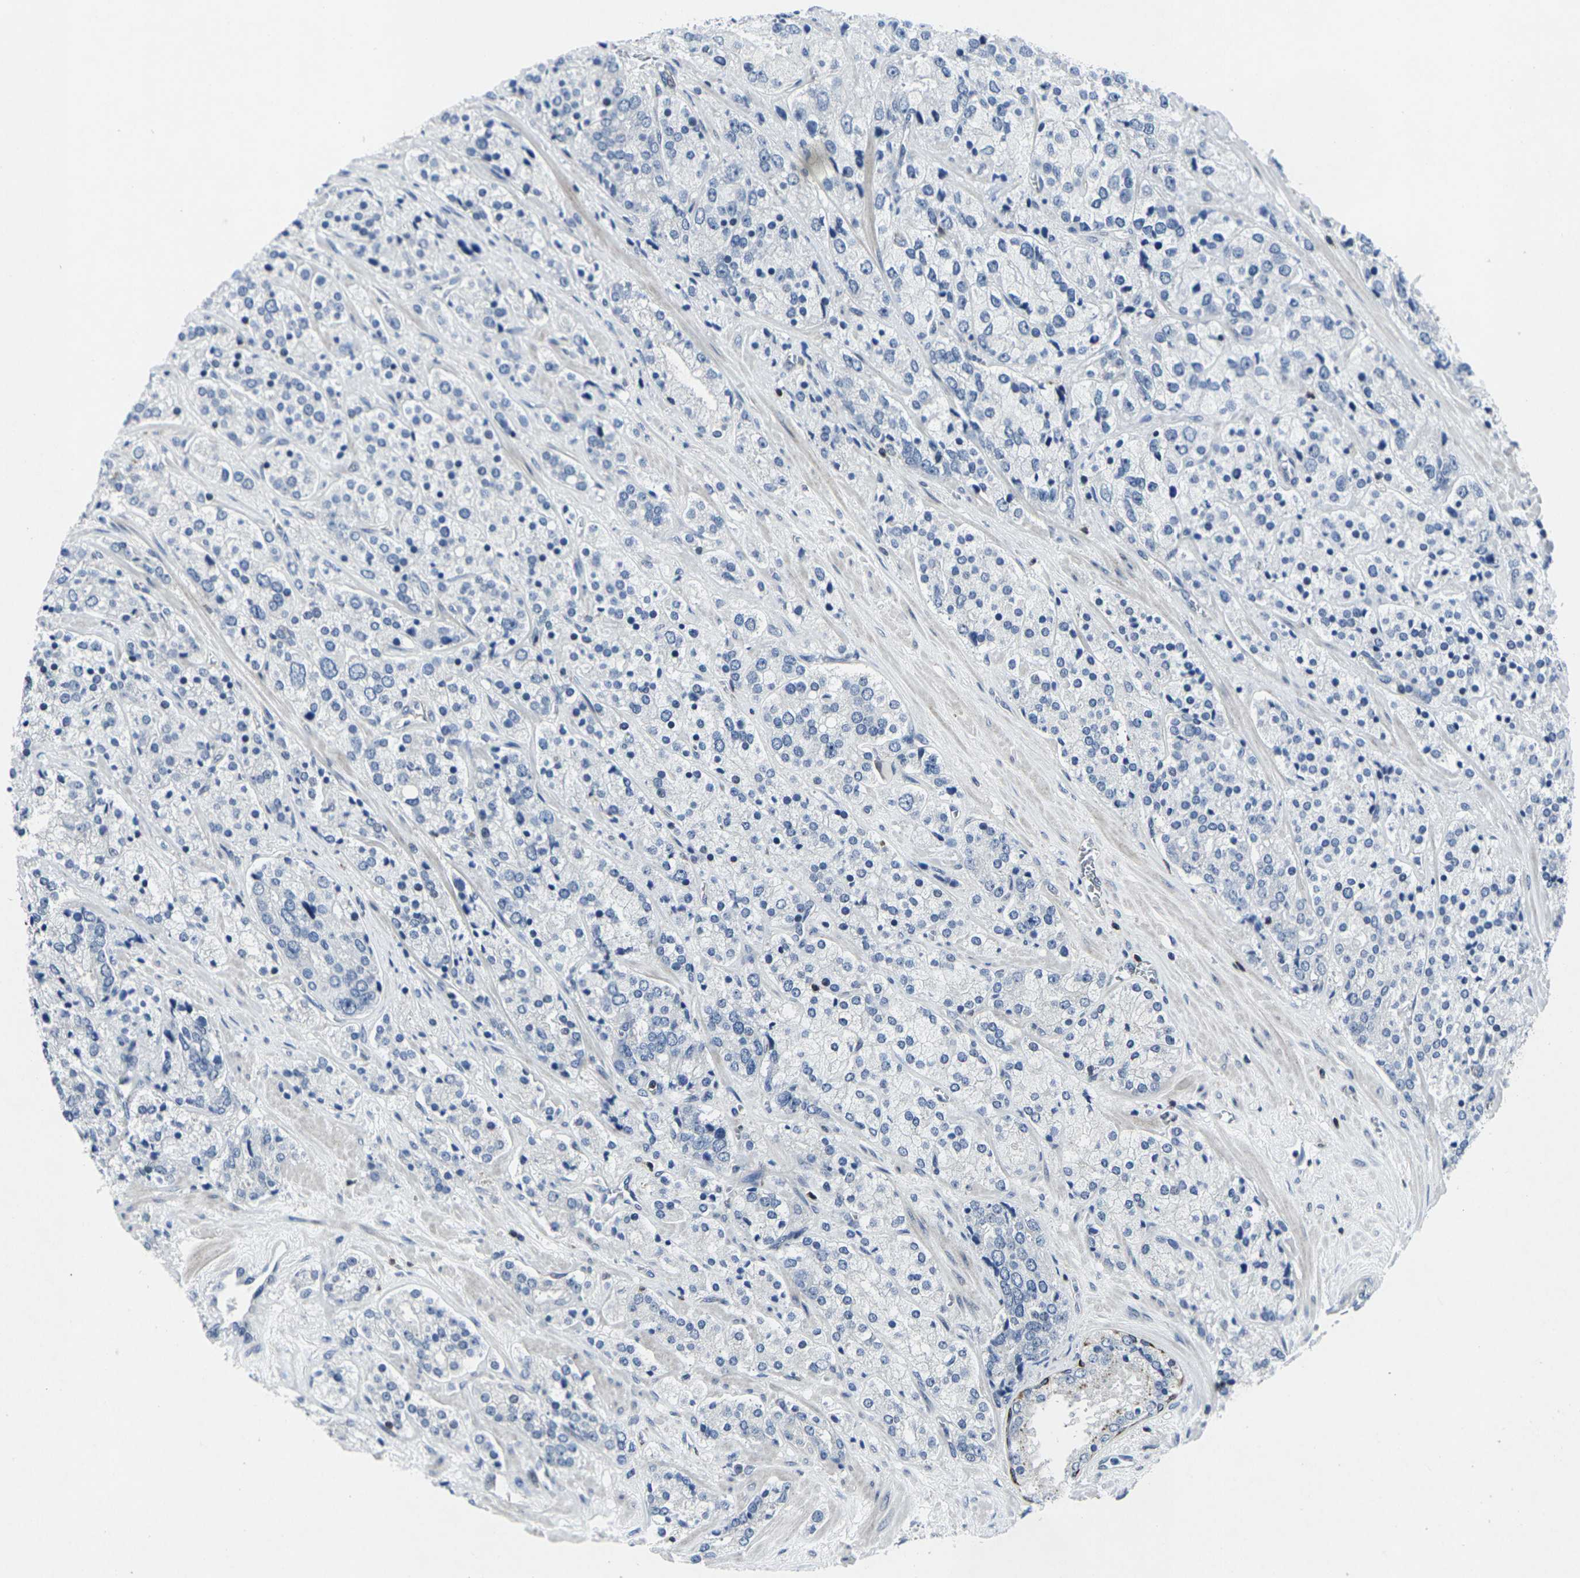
{"staining": {"intensity": "negative", "quantity": "none", "location": "none"}, "tissue": "prostate cancer", "cell_type": "Tumor cells", "image_type": "cancer", "snomed": [{"axis": "morphology", "description": "Adenocarcinoma, High grade"}, {"axis": "topography", "description": "Prostate"}], "caption": "Micrograph shows no significant protein expression in tumor cells of prostate high-grade adenocarcinoma.", "gene": "STAT4", "patient": {"sex": "male", "age": 71}}